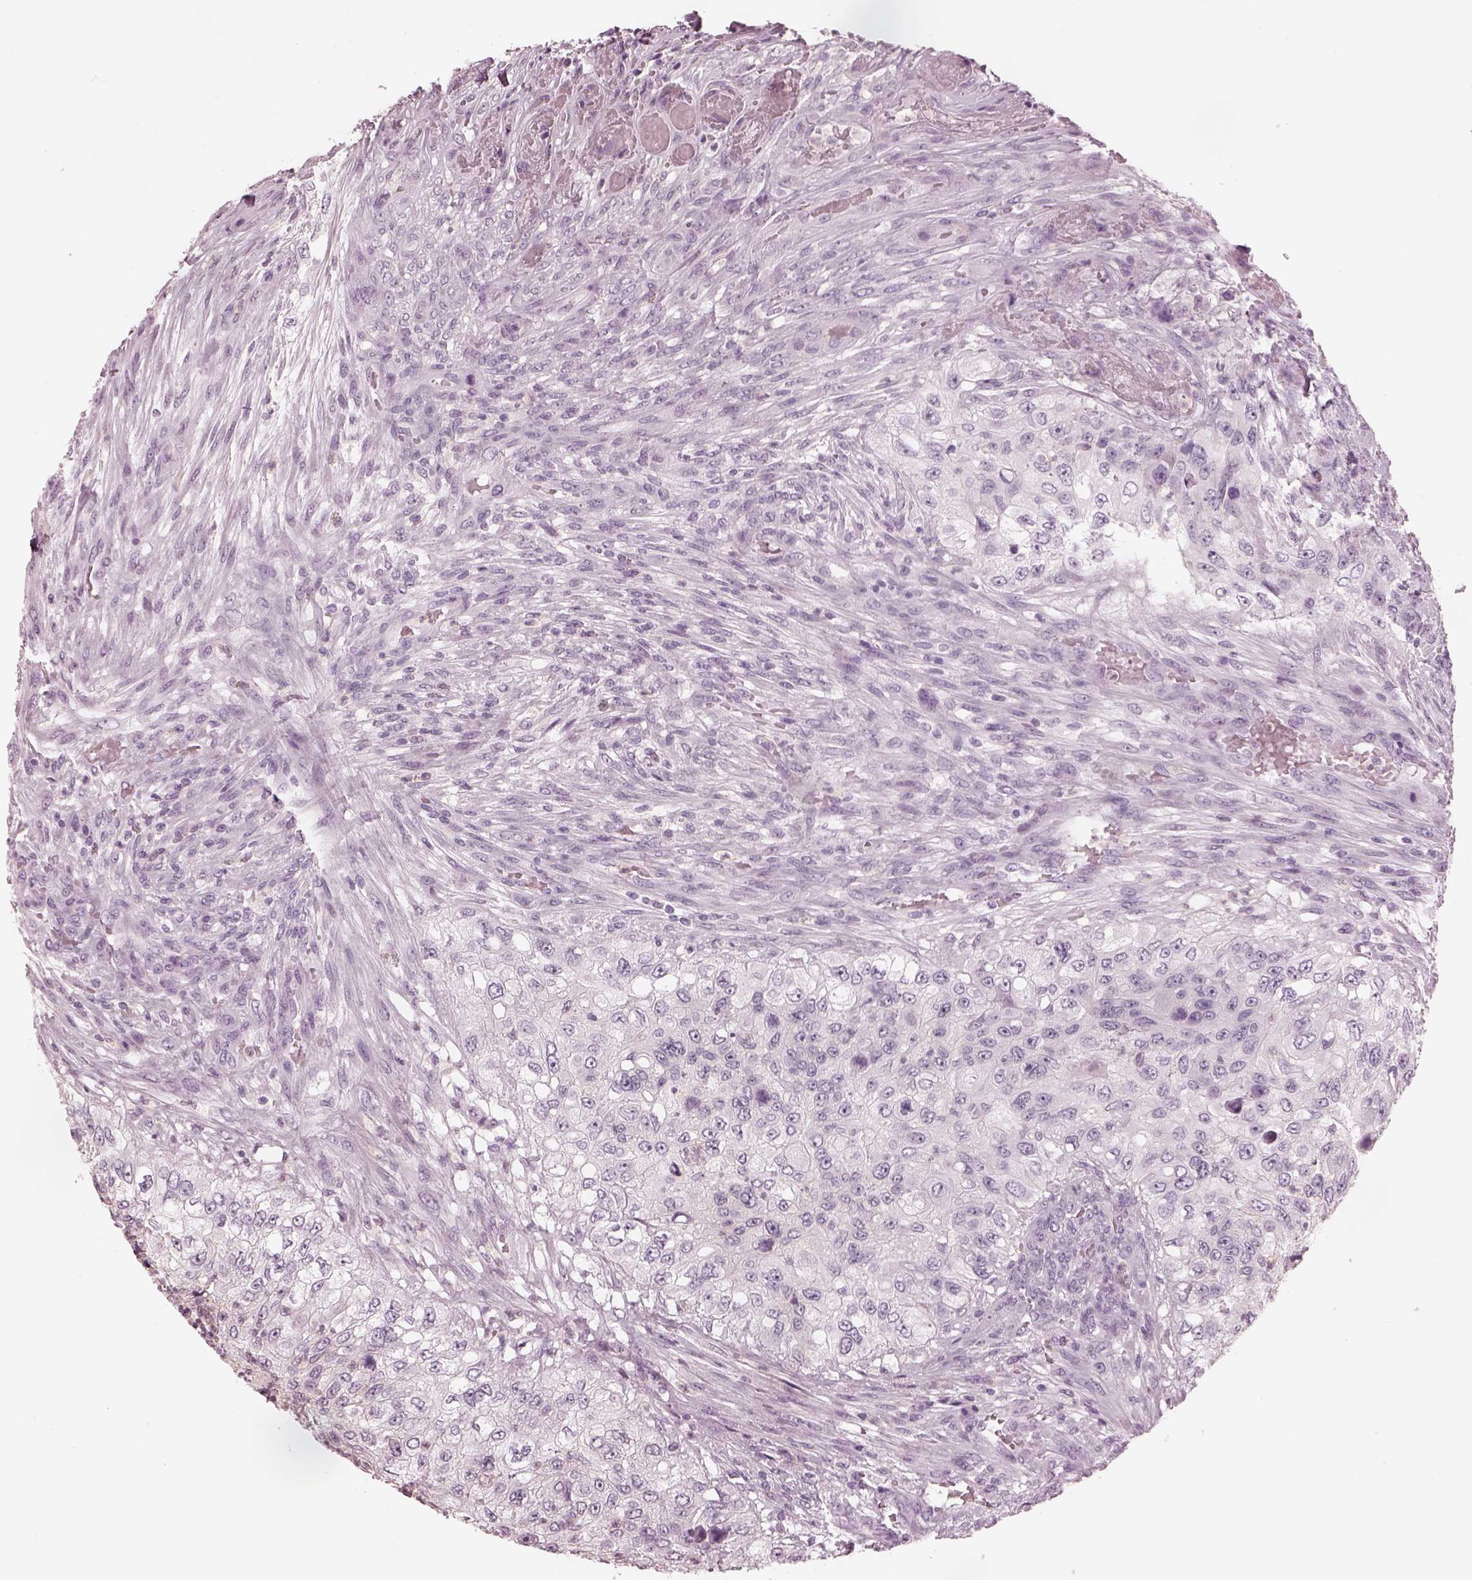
{"staining": {"intensity": "negative", "quantity": "none", "location": "none"}, "tissue": "urothelial cancer", "cell_type": "Tumor cells", "image_type": "cancer", "snomed": [{"axis": "morphology", "description": "Urothelial carcinoma, High grade"}, {"axis": "topography", "description": "Urinary bladder"}], "caption": "Tumor cells show no significant positivity in urothelial cancer.", "gene": "CSH1", "patient": {"sex": "female", "age": 60}}